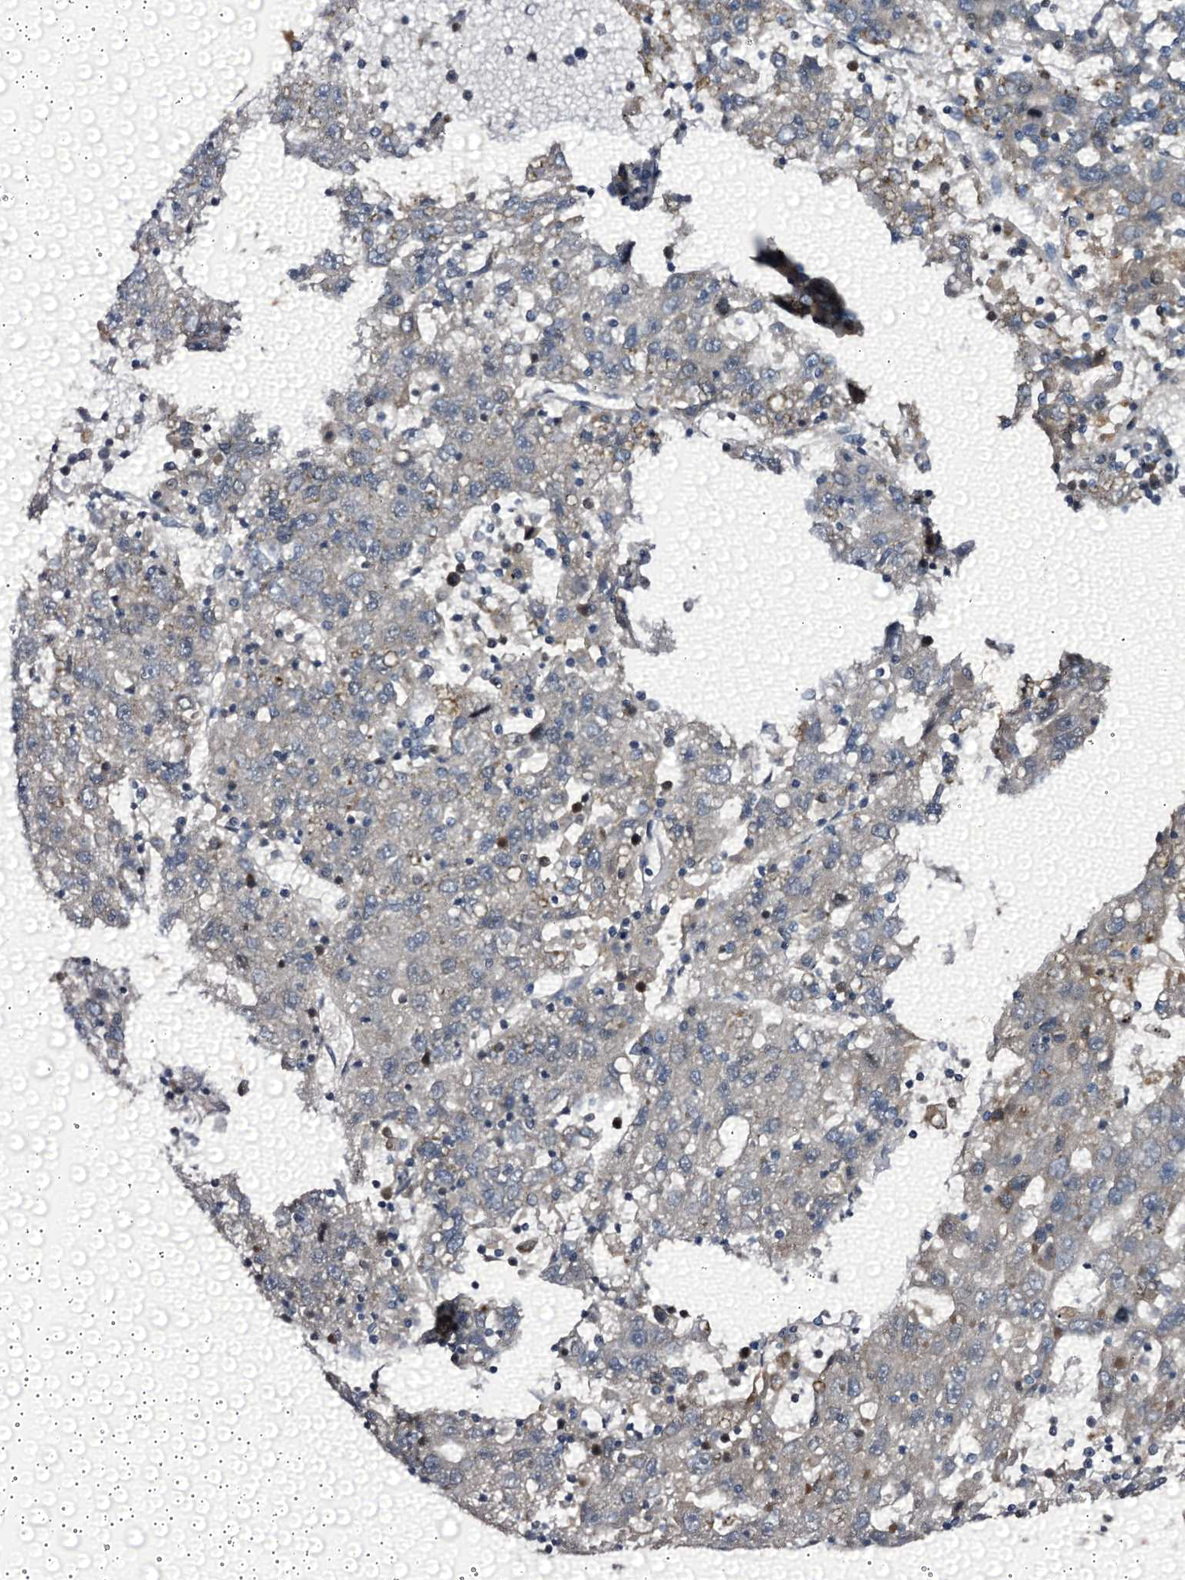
{"staining": {"intensity": "negative", "quantity": "none", "location": "none"}, "tissue": "liver cancer", "cell_type": "Tumor cells", "image_type": "cancer", "snomed": [{"axis": "morphology", "description": "Carcinoma, Hepatocellular, NOS"}, {"axis": "topography", "description": "Liver"}], "caption": "There is no significant expression in tumor cells of liver cancer.", "gene": "NCAPD2", "patient": {"sex": "male", "age": 49}}